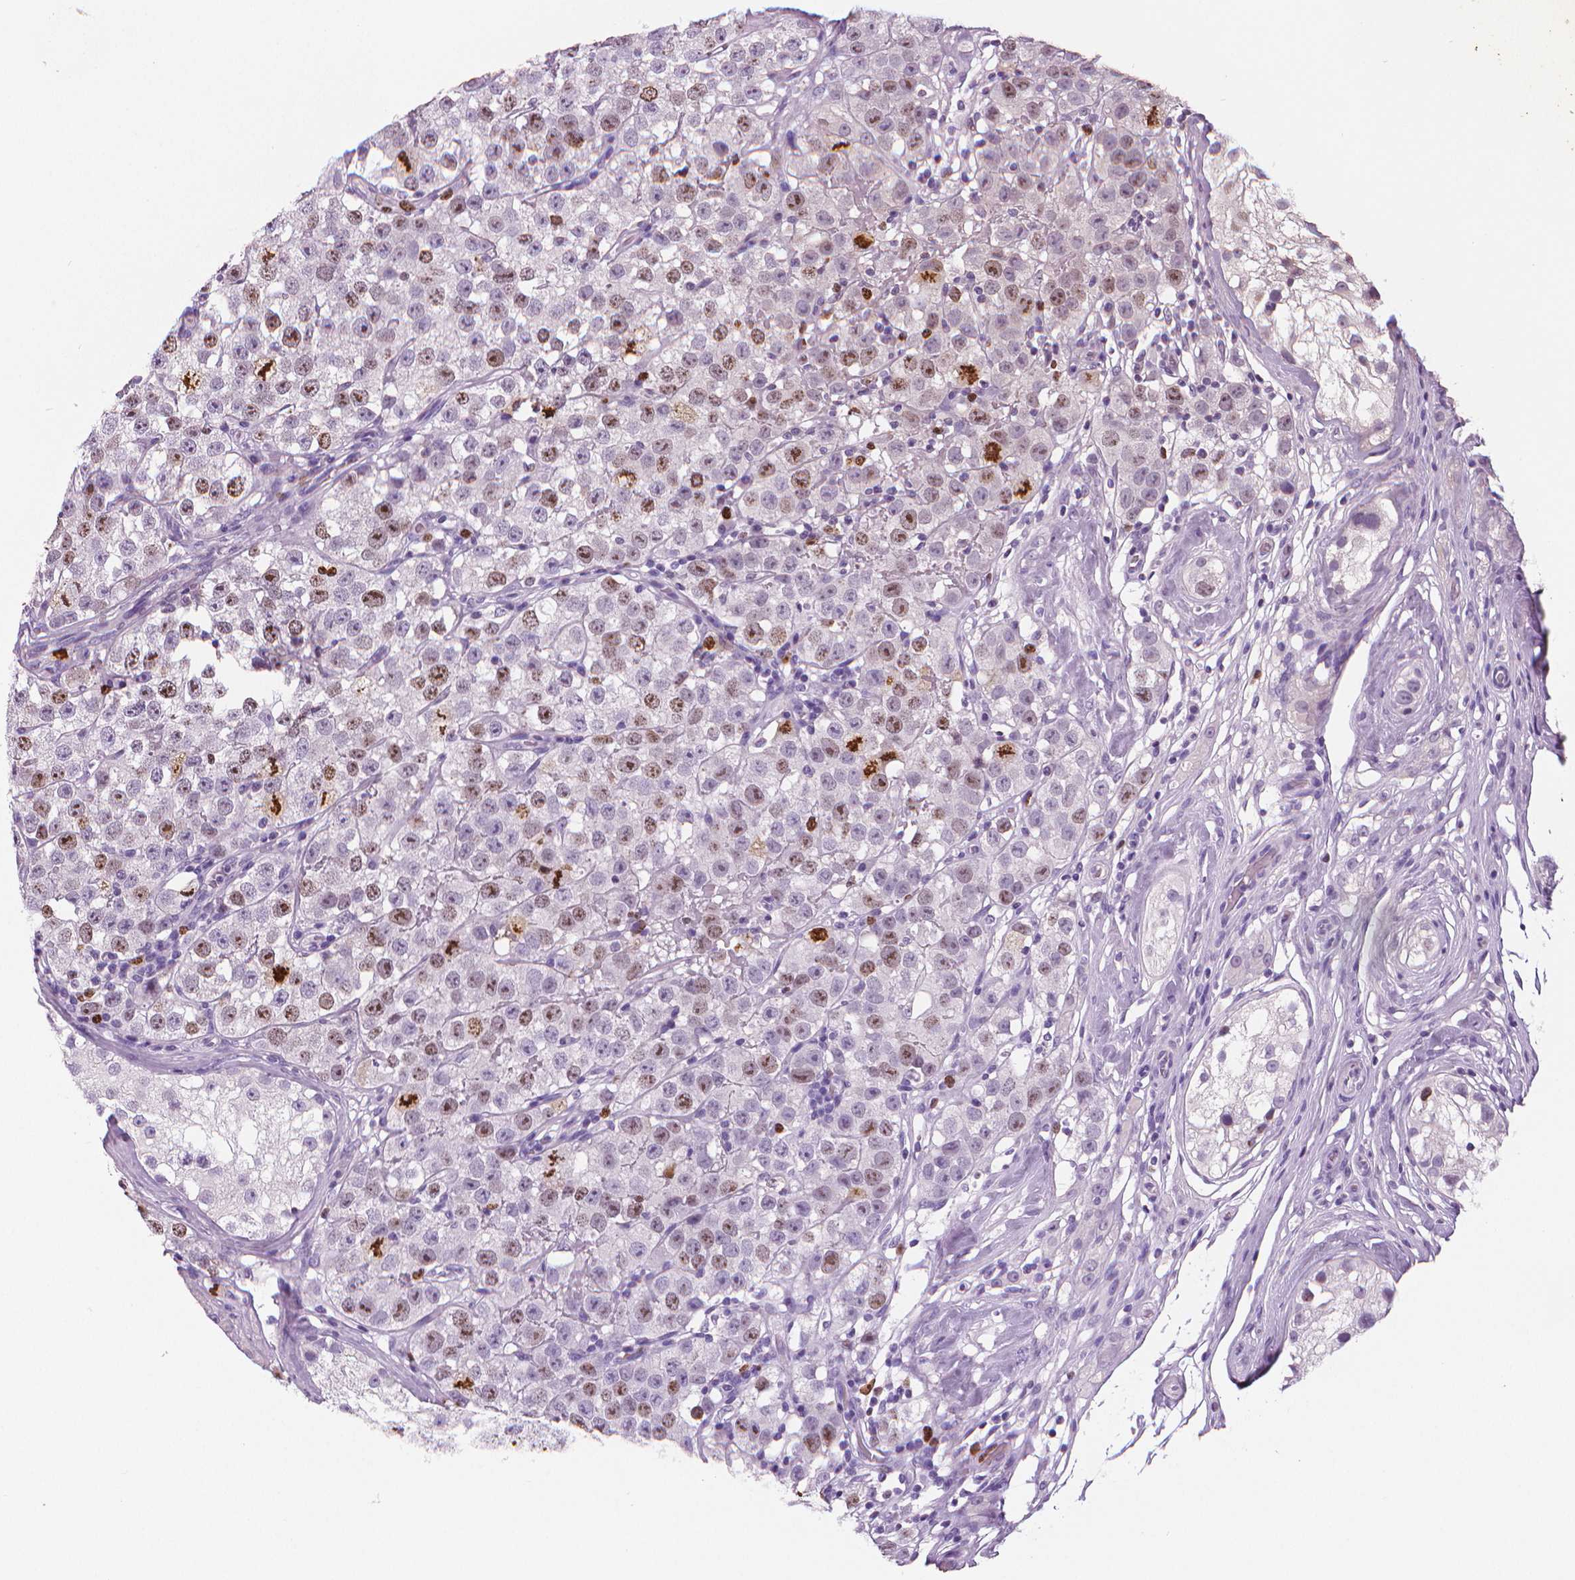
{"staining": {"intensity": "strong", "quantity": "<25%", "location": "nuclear"}, "tissue": "testis cancer", "cell_type": "Tumor cells", "image_type": "cancer", "snomed": [{"axis": "morphology", "description": "Seminoma, NOS"}, {"axis": "topography", "description": "Testis"}], "caption": "Approximately <25% of tumor cells in seminoma (testis) reveal strong nuclear protein staining as visualized by brown immunohistochemical staining.", "gene": "MKI67", "patient": {"sex": "male", "age": 34}}